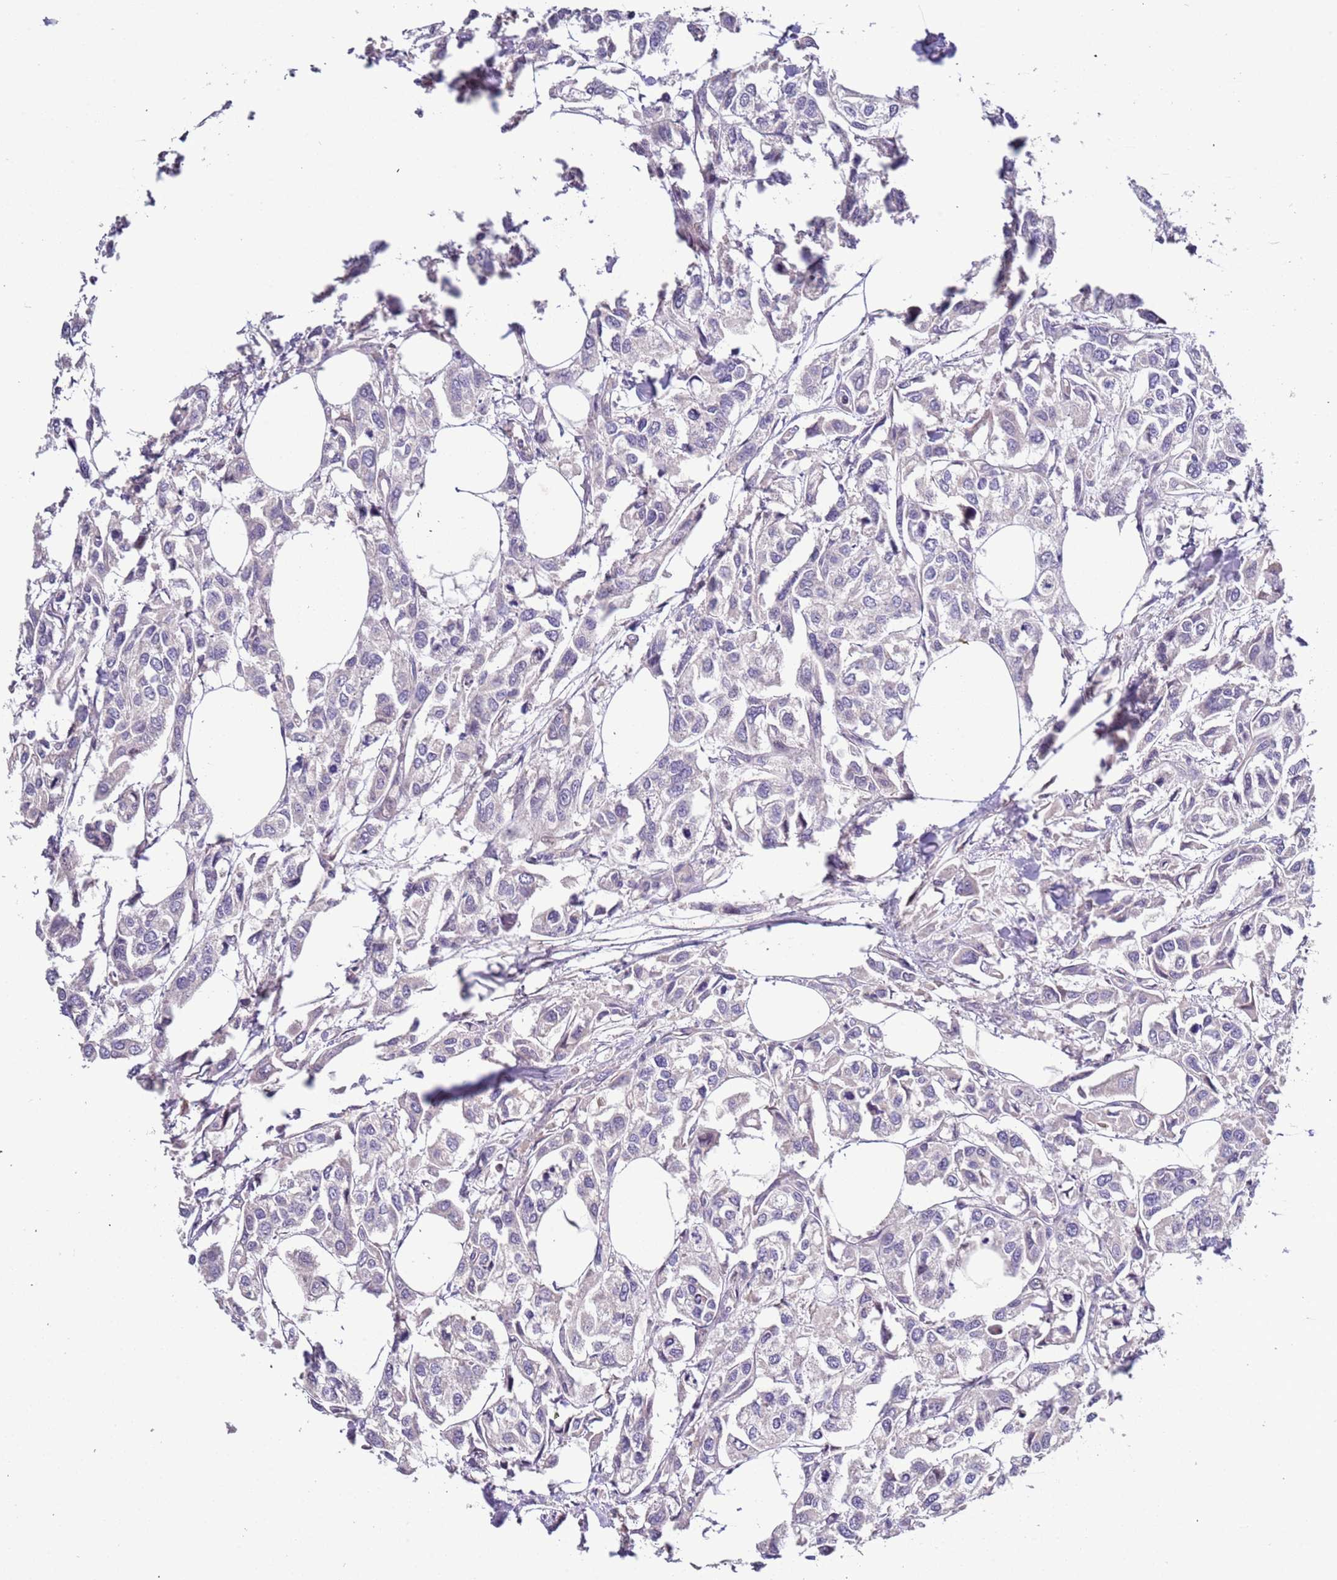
{"staining": {"intensity": "negative", "quantity": "none", "location": "none"}, "tissue": "urothelial cancer", "cell_type": "Tumor cells", "image_type": "cancer", "snomed": [{"axis": "morphology", "description": "Urothelial carcinoma, High grade"}, {"axis": "topography", "description": "Urinary bladder"}], "caption": "DAB immunohistochemical staining of human high-grade urothelial carcinoma demonstrates no significant positivity in tumor cells. (IHC, brightfield microscopy, high magnification).", "gene": "LAMB4", "patient": {"sex": "male", "age": 67}}